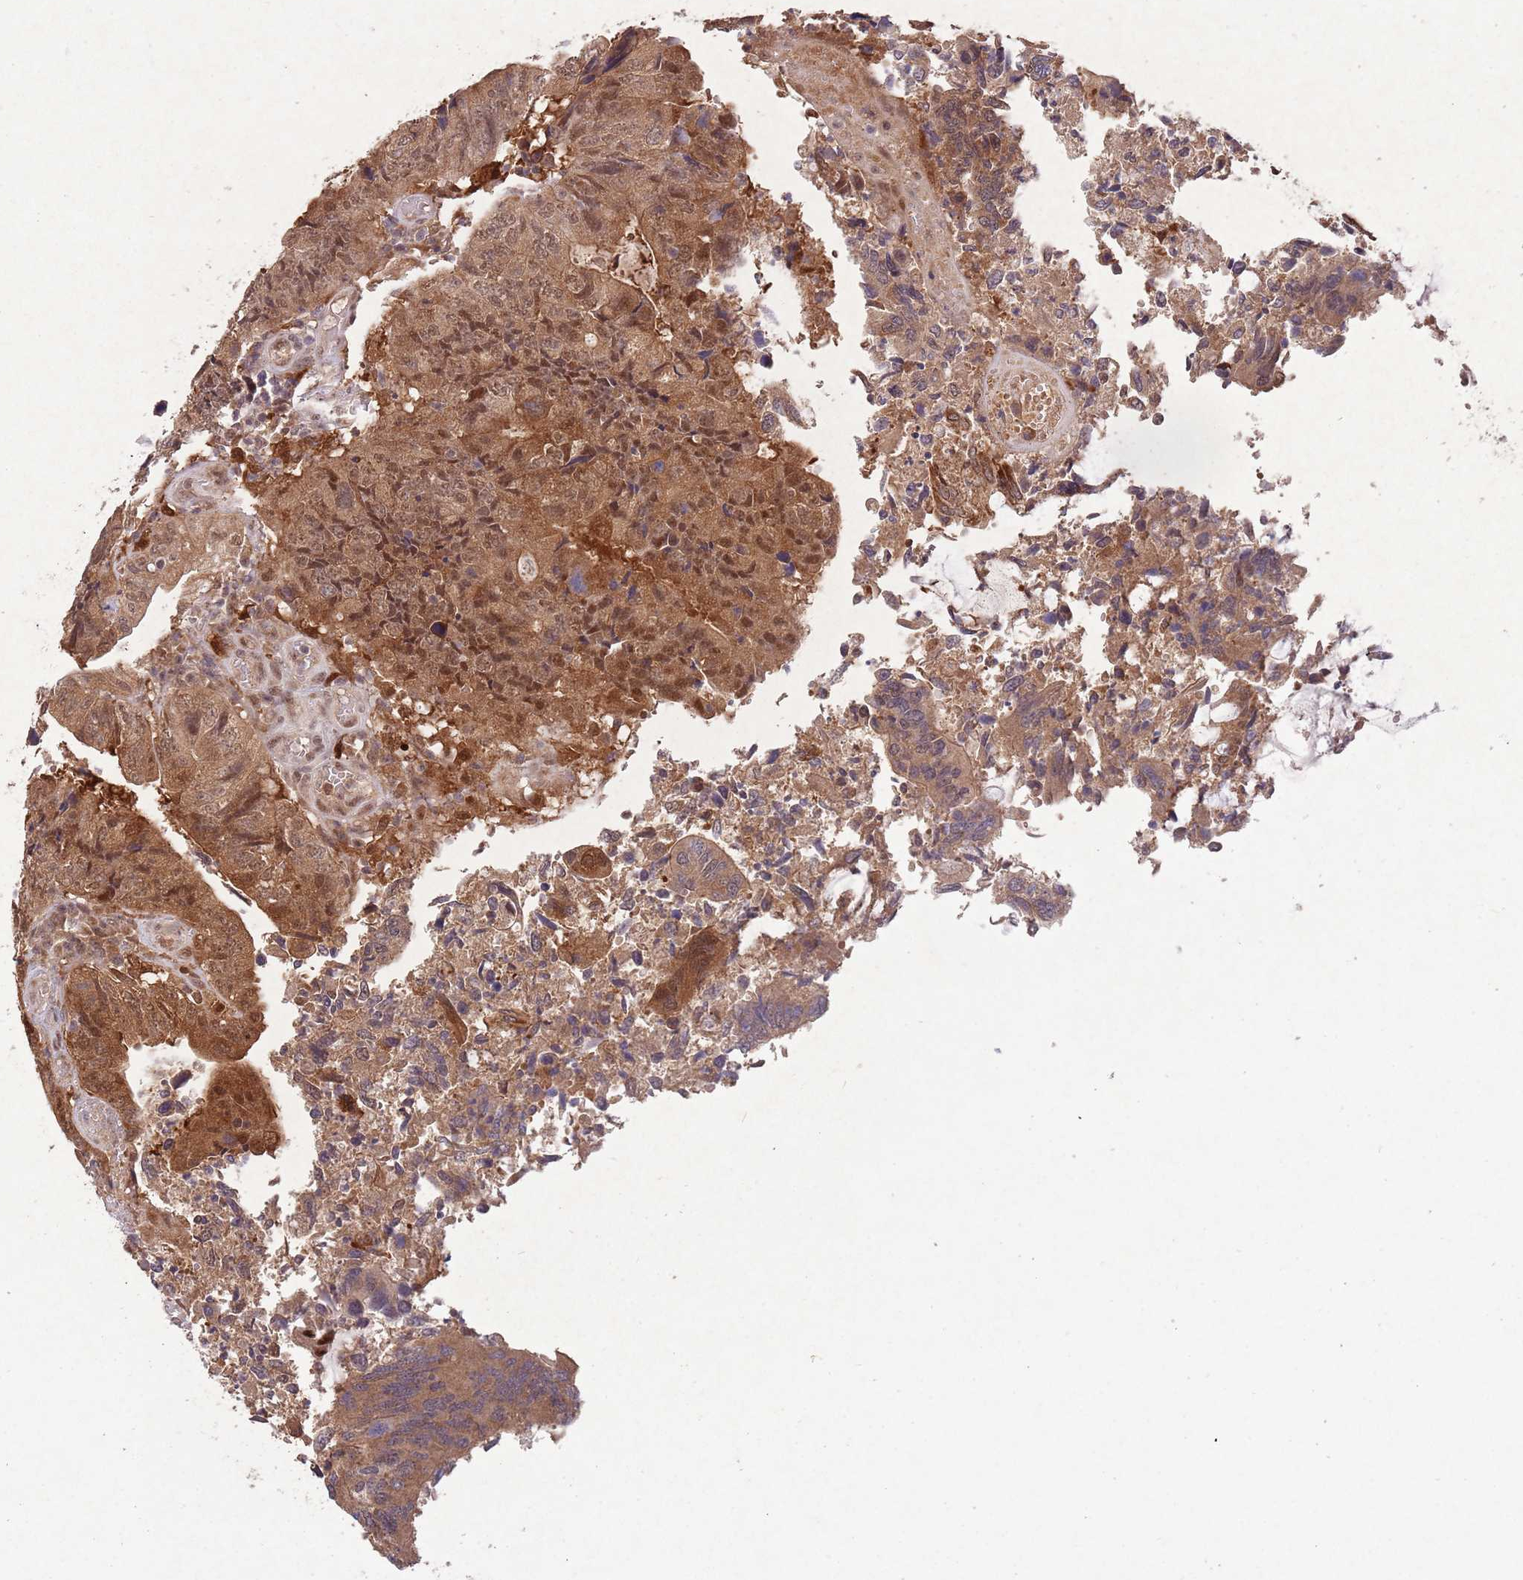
{"staining": {"intensity": "moderate", "quantity": ">75%", "location": "cytoplasmic/membranous,nuclear"}, "tissue": "colorectal cancer", "cell_type": "Tumor cells", "image_type": "cancer", "snomed": [{"axis": "morphology", "description": "Adenocarcinoma, NOS"}, {"axis": "topography", "description": "Colon"}], "caption": "Tumor cells show moderate cytoplasmic/membranous and nuclear expression in approximately >75% of cells in colorectal adenocarcinoma.", "gene": "ZNF639", "patient": {"sex": "female", "age": 67}}